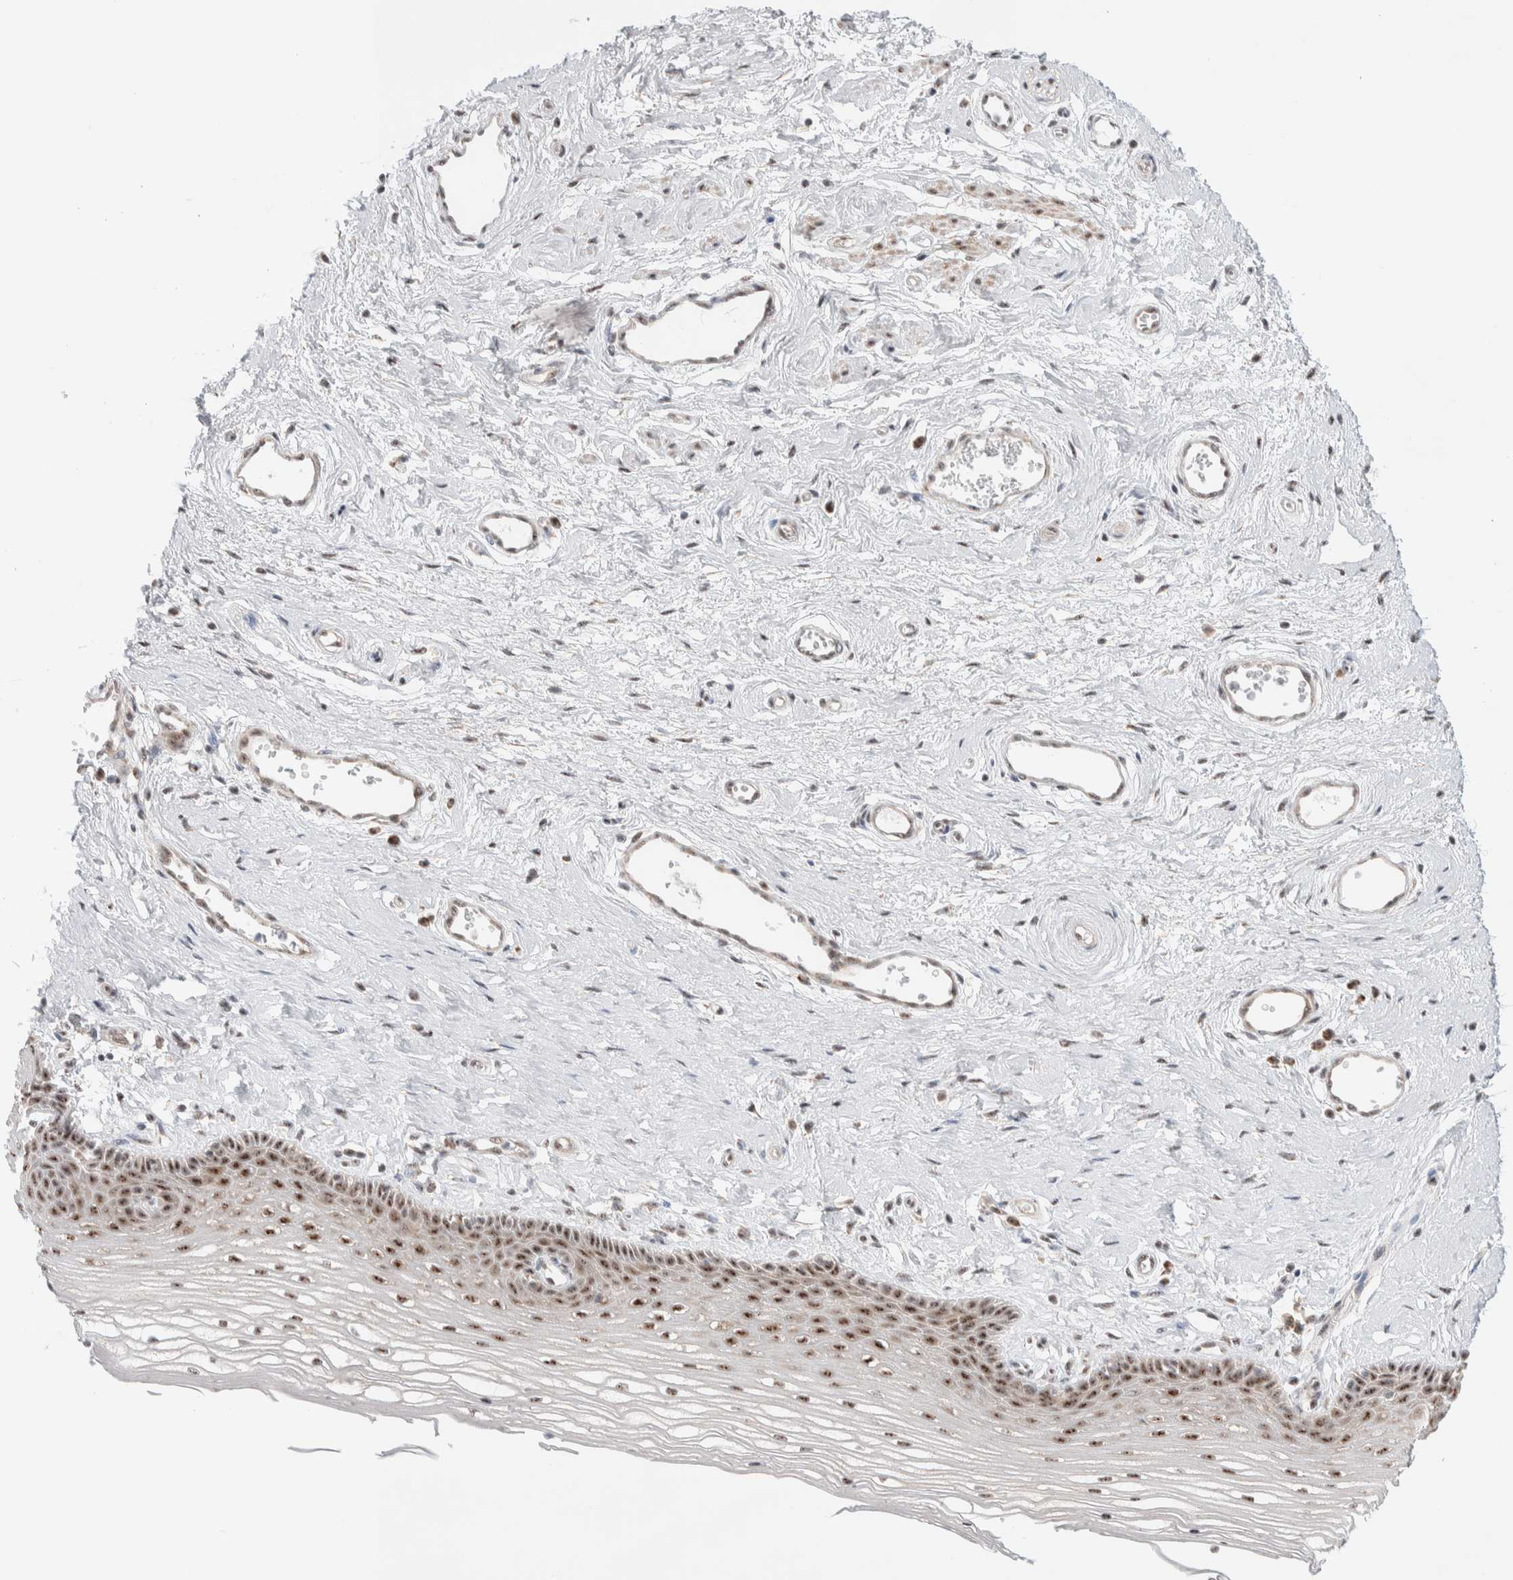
{"staining": {"intensity": "strong", "quantity": ">75%", "location": "nuclear"}, "tissue": "vagina", "cell_type": "Squamous epithelial cells", "image_type": "normal", "snomed": [{"axis": "morphology", "description": "Normal tissue, NOS"}, {"axis": "topography", "description": "Vagina"}], "caption": "This image demonstrates immunohistochemistry (IHC) staining of unremarkable vagina, with high strong nuclear positivity in approximately >75% of squamous epithelial cells.", "gene": "ZNF695", "patient": {"sex": "female", "age": 46}}